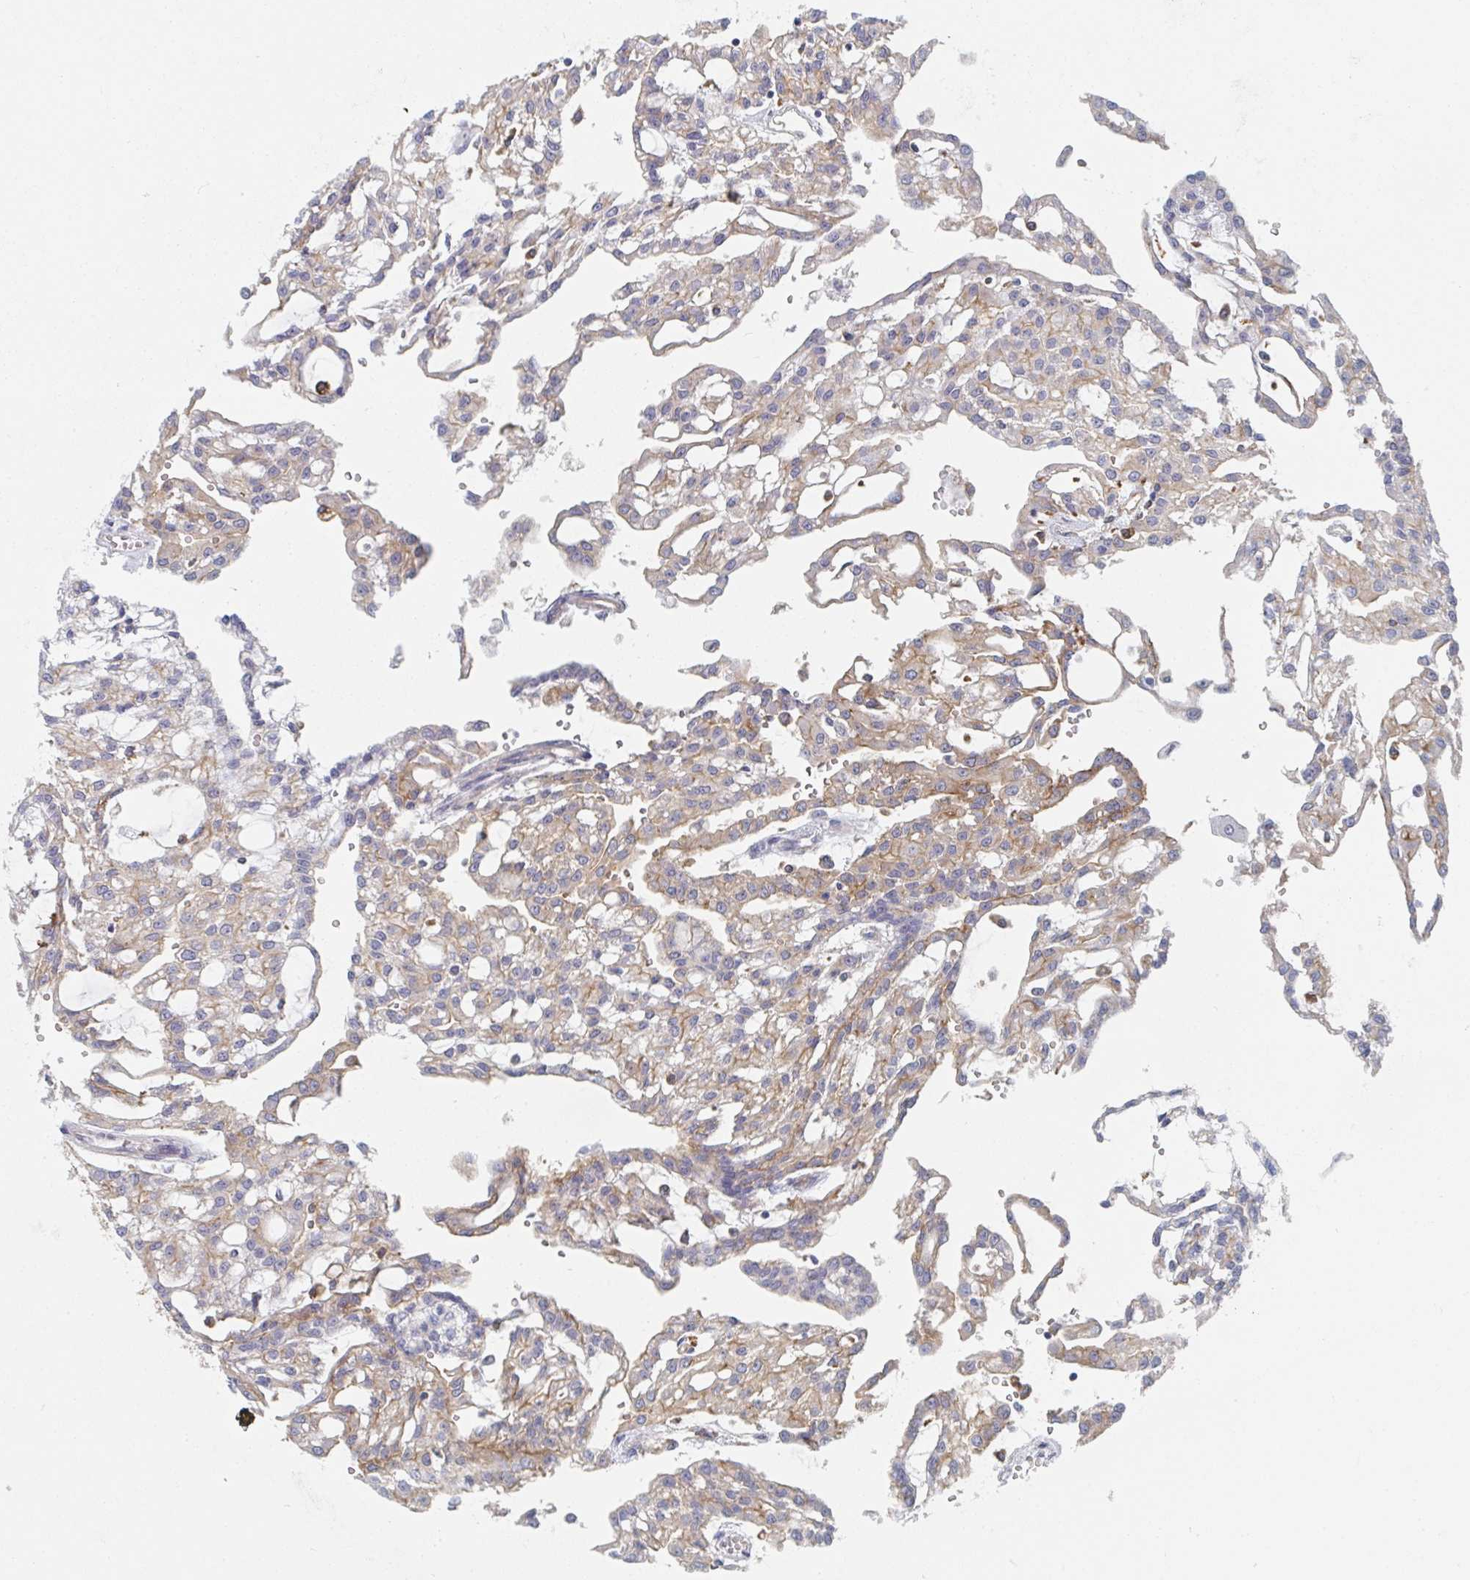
{"staining": {"intensity": "weak", "quantity": "25%-75%", "location": "cytoplasmic/membranous"}, "tissue": "renal cancer", "cell_type": "Tumor cells", "image_type": "cancer", "snomed": [{"axis": "morphology", "description": "Adenocarcinoma, NOS"}, {"axis": "topography", "description": "Kidney"}], "caption": "Human renal cancer stained with a brown dye displays weak cytoplasmic/membranous positive positivity in about 25%-75% of tumor cells.", "gene": "DAB2", "patient": {"sex": "male", "age": 63}}